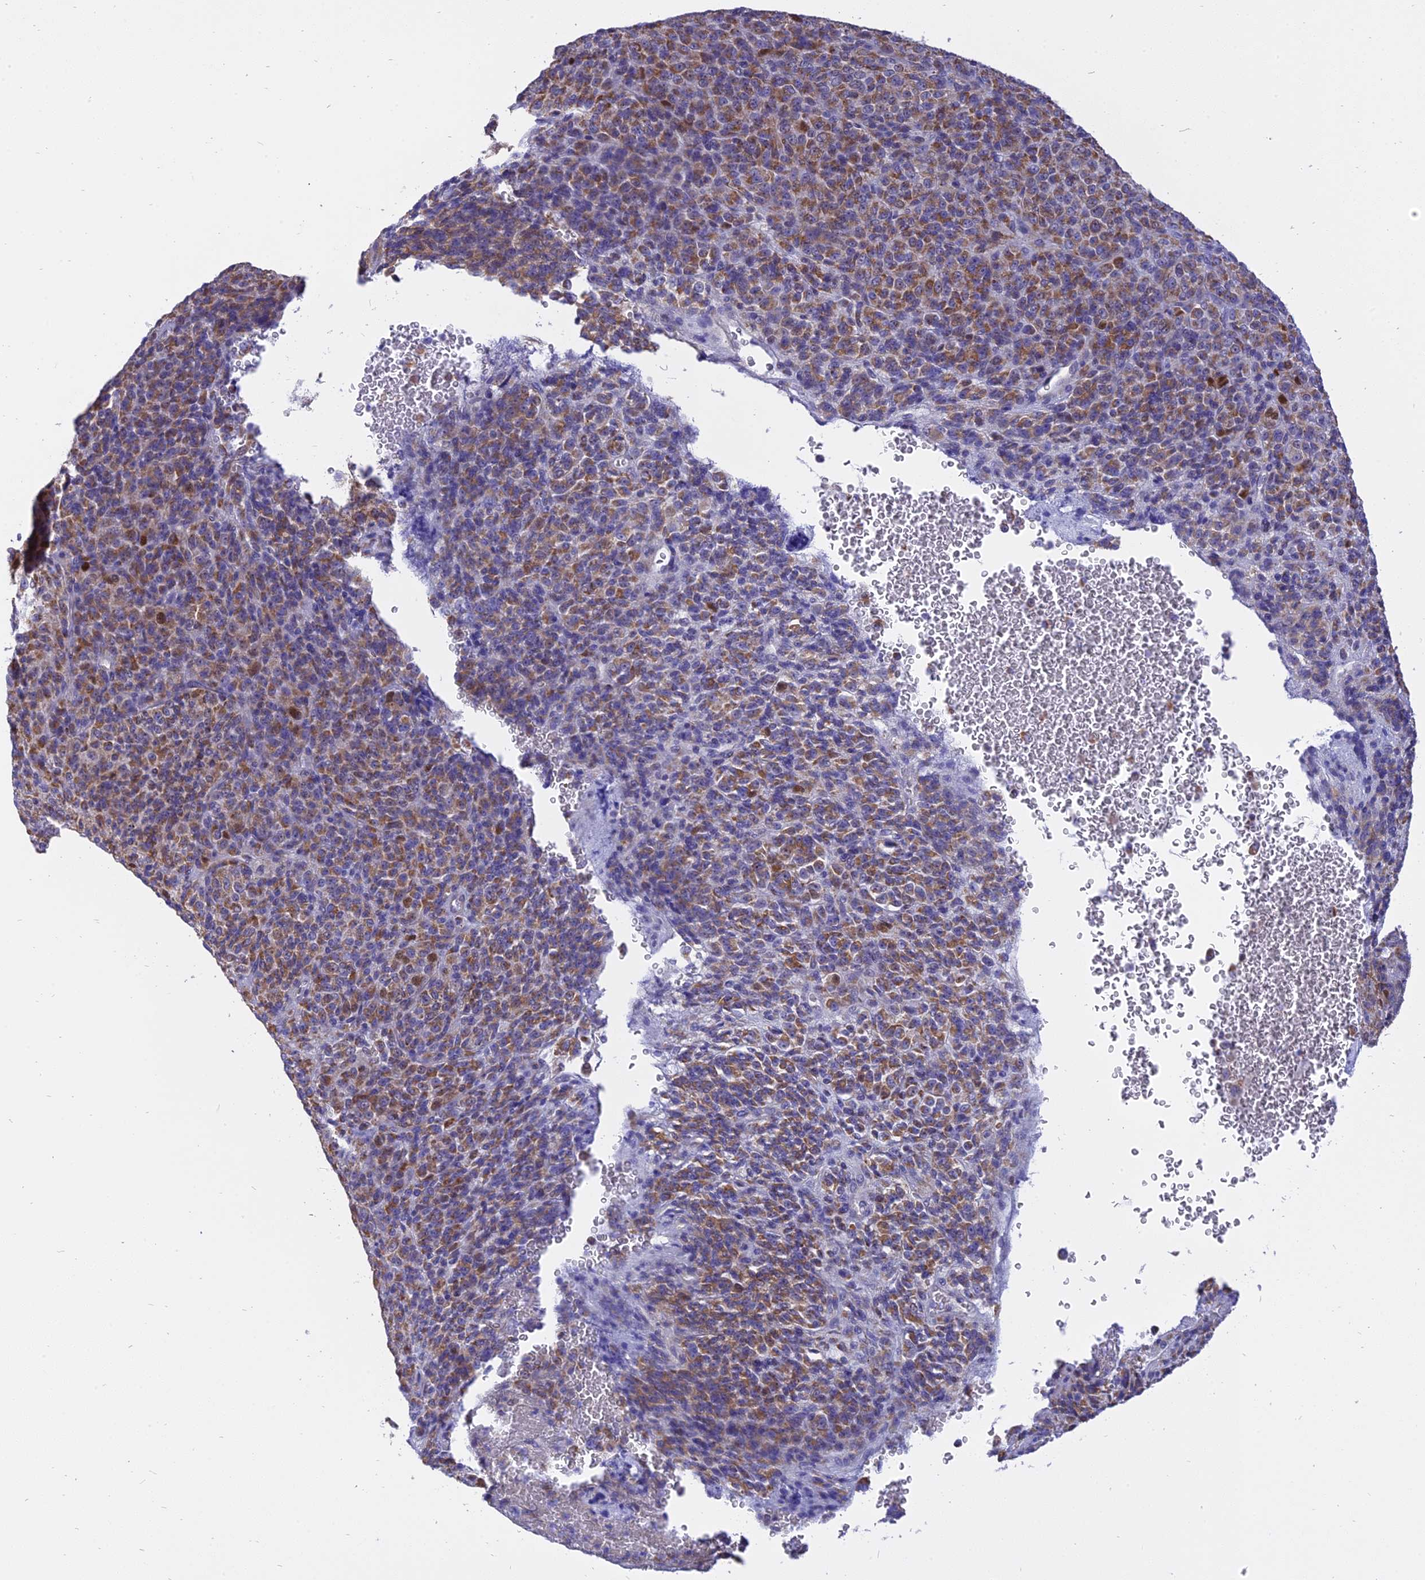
{"staining": {"intensity": "moderate", "quantity": ">75%", "location": "cytoplasmic/membranous"}, "tissue": "melanoma", "cell_type": "Tumor cells", "image_type": "cancer", "snomed": [{"axis": "morphology", "description": "Malignant melanoma, Metastatic site"}, {"axis": "topography", "description": "Brain"}], "caption": "Immunohistochemistry (IHC) staining of melanoma, which shows medium levels of moderate cytoplasmic/membranous staining in approximately >75% of tumor cells indicating moderate cytoplasmic/membranous protein expression. The staining was performed using DAB (brown) for protein detection and nuclei were counterstained in hematoxylin (blue).", "gene": "CENPV", "patient": {"sex": "female", "age": 56}}